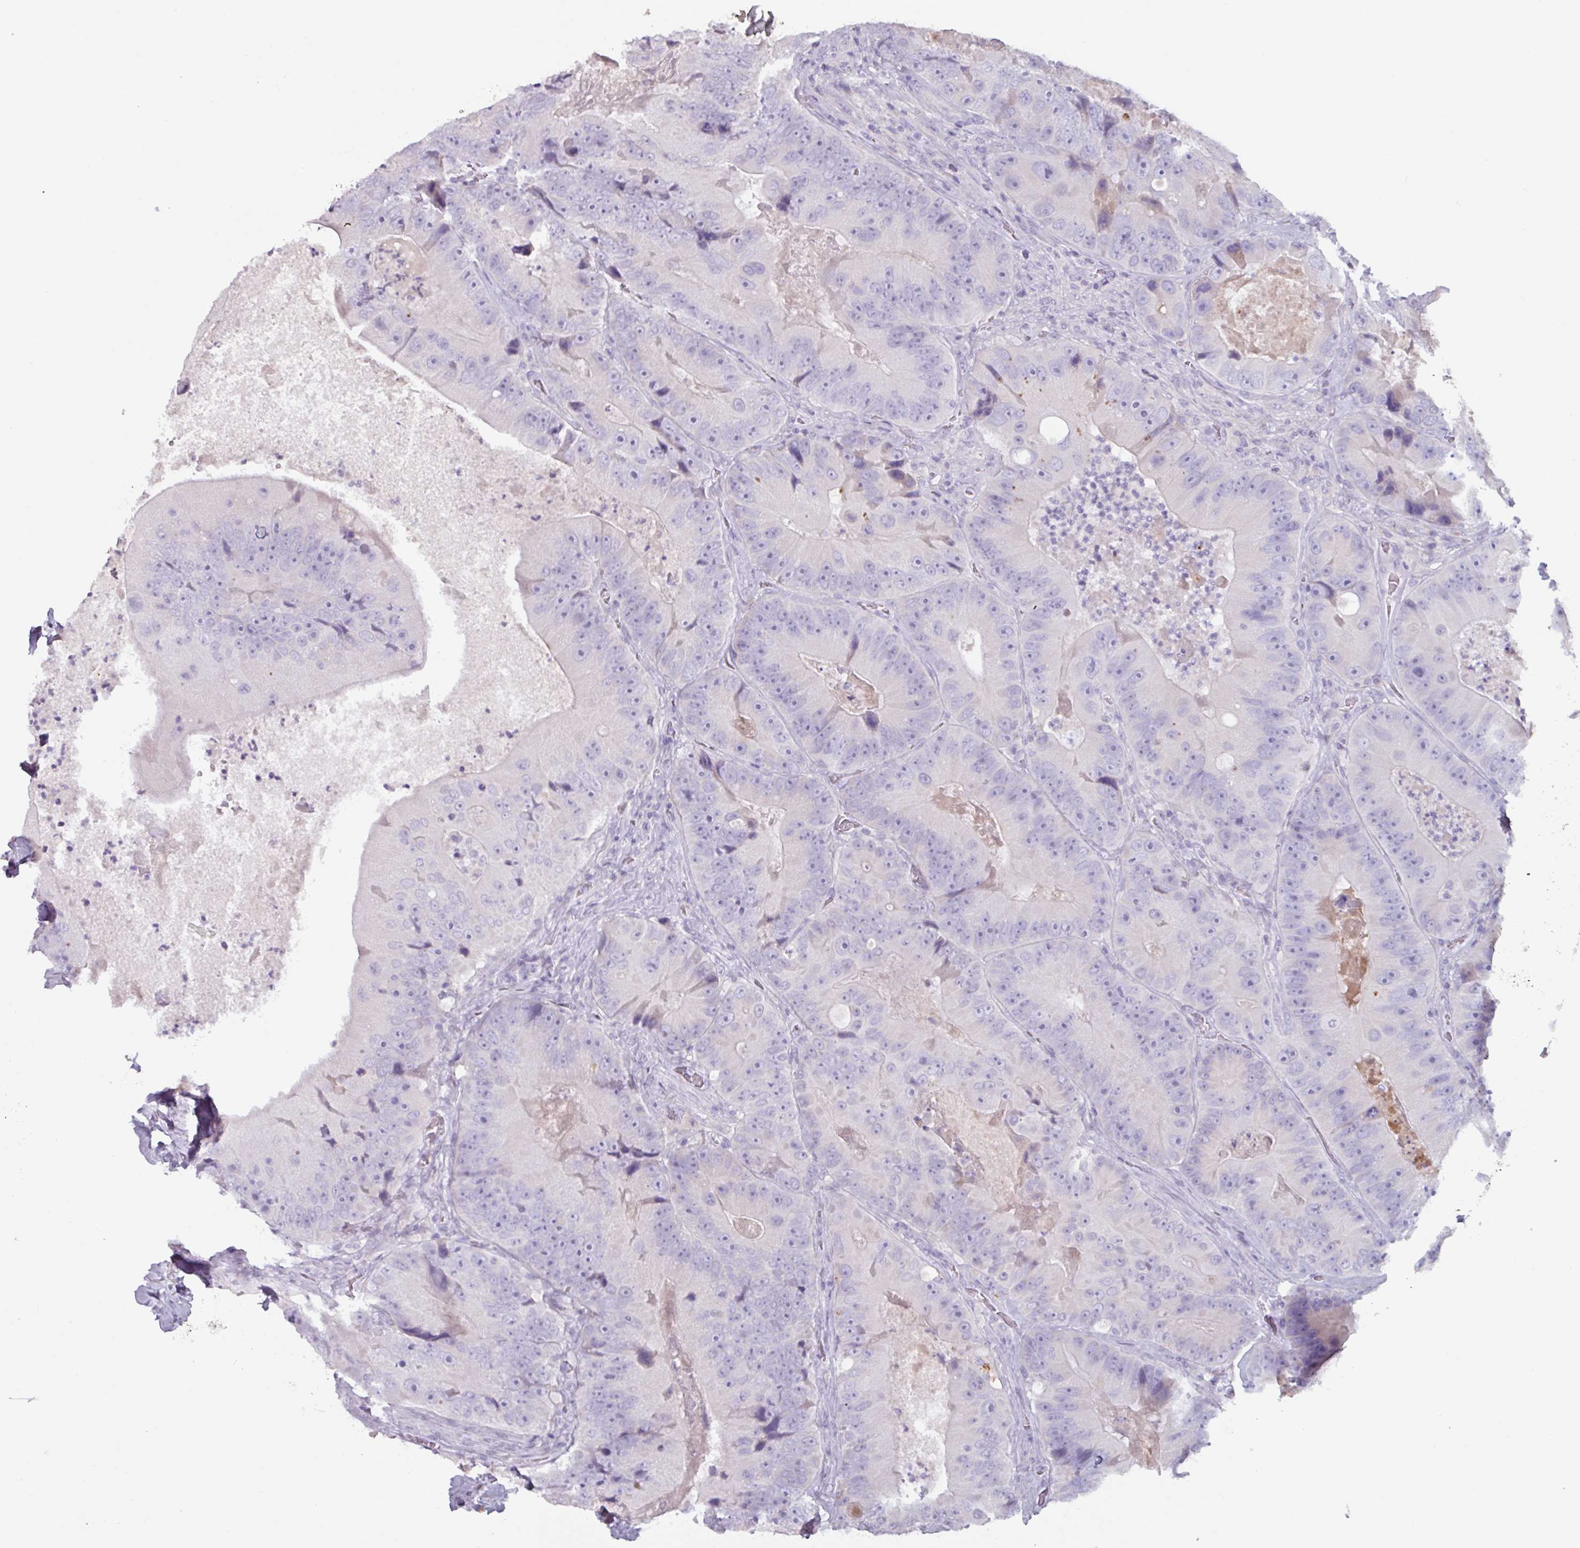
{"staining": {"intensity": "negative", "quantity": "none", "location": "none"}, "tissue": "colorectal cancer", "cell_type": "Tumor cells", "image_type": "cancer", "snomed": [{"axis": "morphology", "description": "Adenocarcinoma, NOS"}, {"axis": "topography", "description": "Colon"}], "caption": "Tumor cells are negative for brown protein staining in colorectal adenocarcinoma.", "gene": "OR2T10", "patient": {"sex": "female", "age": 86}}